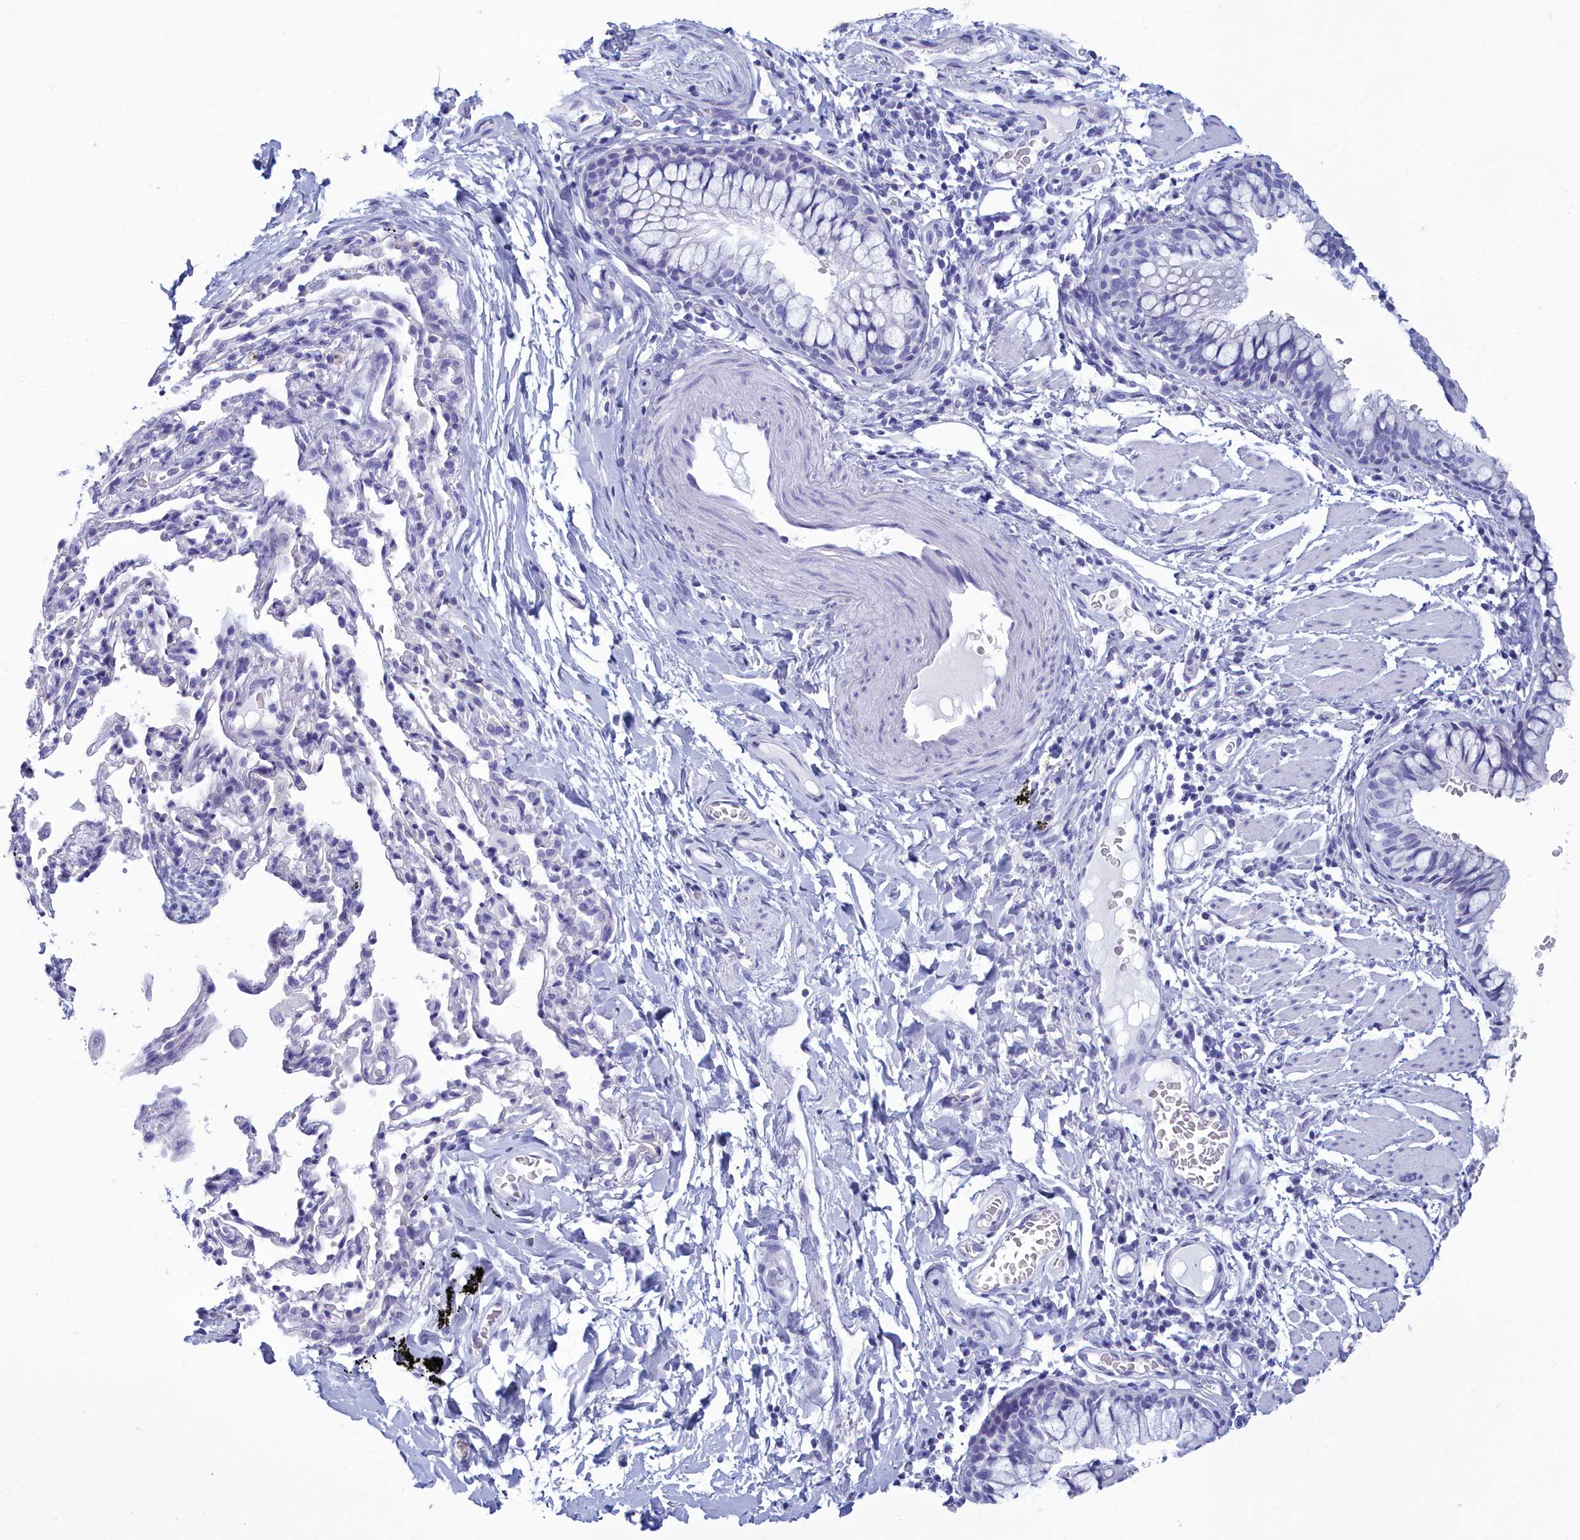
{"staining": {"intensity": "negative", "quantity": "none", "location": "none"}, "tissue": "bronchus", "cell_type": "Respiratory epithelial cells", "image_type": "normal", "snomed": [{"axis": "morphology", "description": "Normal tissue, NOS"}, {"axis": "topography", "description": "Cartilage tissue"}, {"axis": "topography", "description": "Bronchus"}], "caption": "Immunohistochemistry (IHC) photomicrograph of benign bronchus: human bronchus stained with DAB shows no significant protein expression in respiratory epithelial cells.", "gene": "TMEM97", "patient": {"sex": "female", "age": 36}}